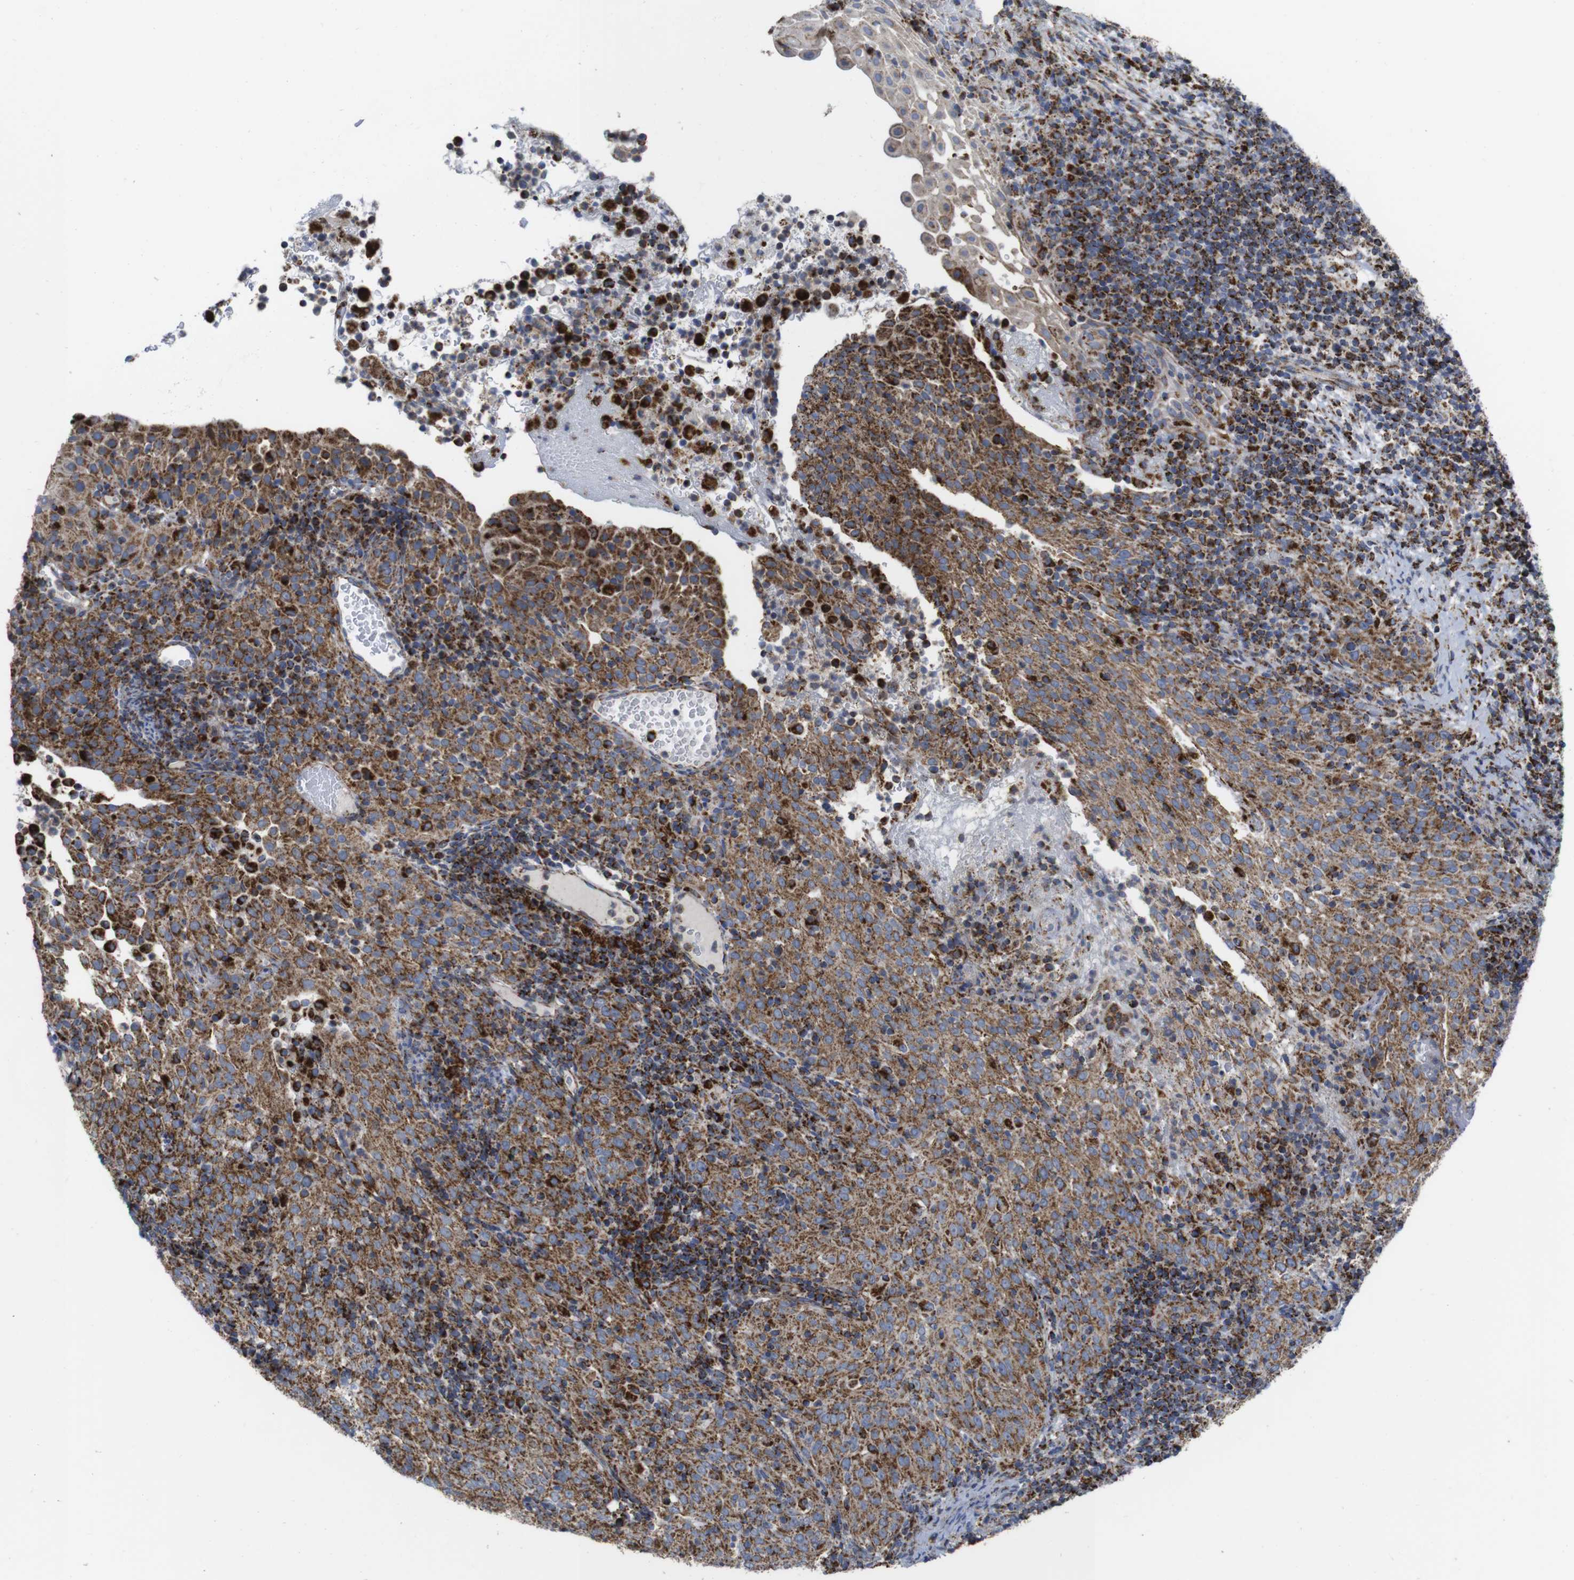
{"staining": {"intensity": "moderate", "quantity": ">75%", "location": "cytoplasmic/membranous"}, "tissue": "cervical cancer", "cell_type": "Tumor cells", "image_type": "cancer", "snomed": [{"axis": "morphology", "description": "Squamous cell carcinoma, NOS"}, {"axis": "topography", "description": "Cervix"}], "caption": "Protein staining by IHC reveals moderate cytoplasmic/membranous staining in approximately >75% of tumor cells in cervical cancer (squamous cell carcinoma).", "gene": "TMEM192", "patient": {"sex": "female", "age": 51}}